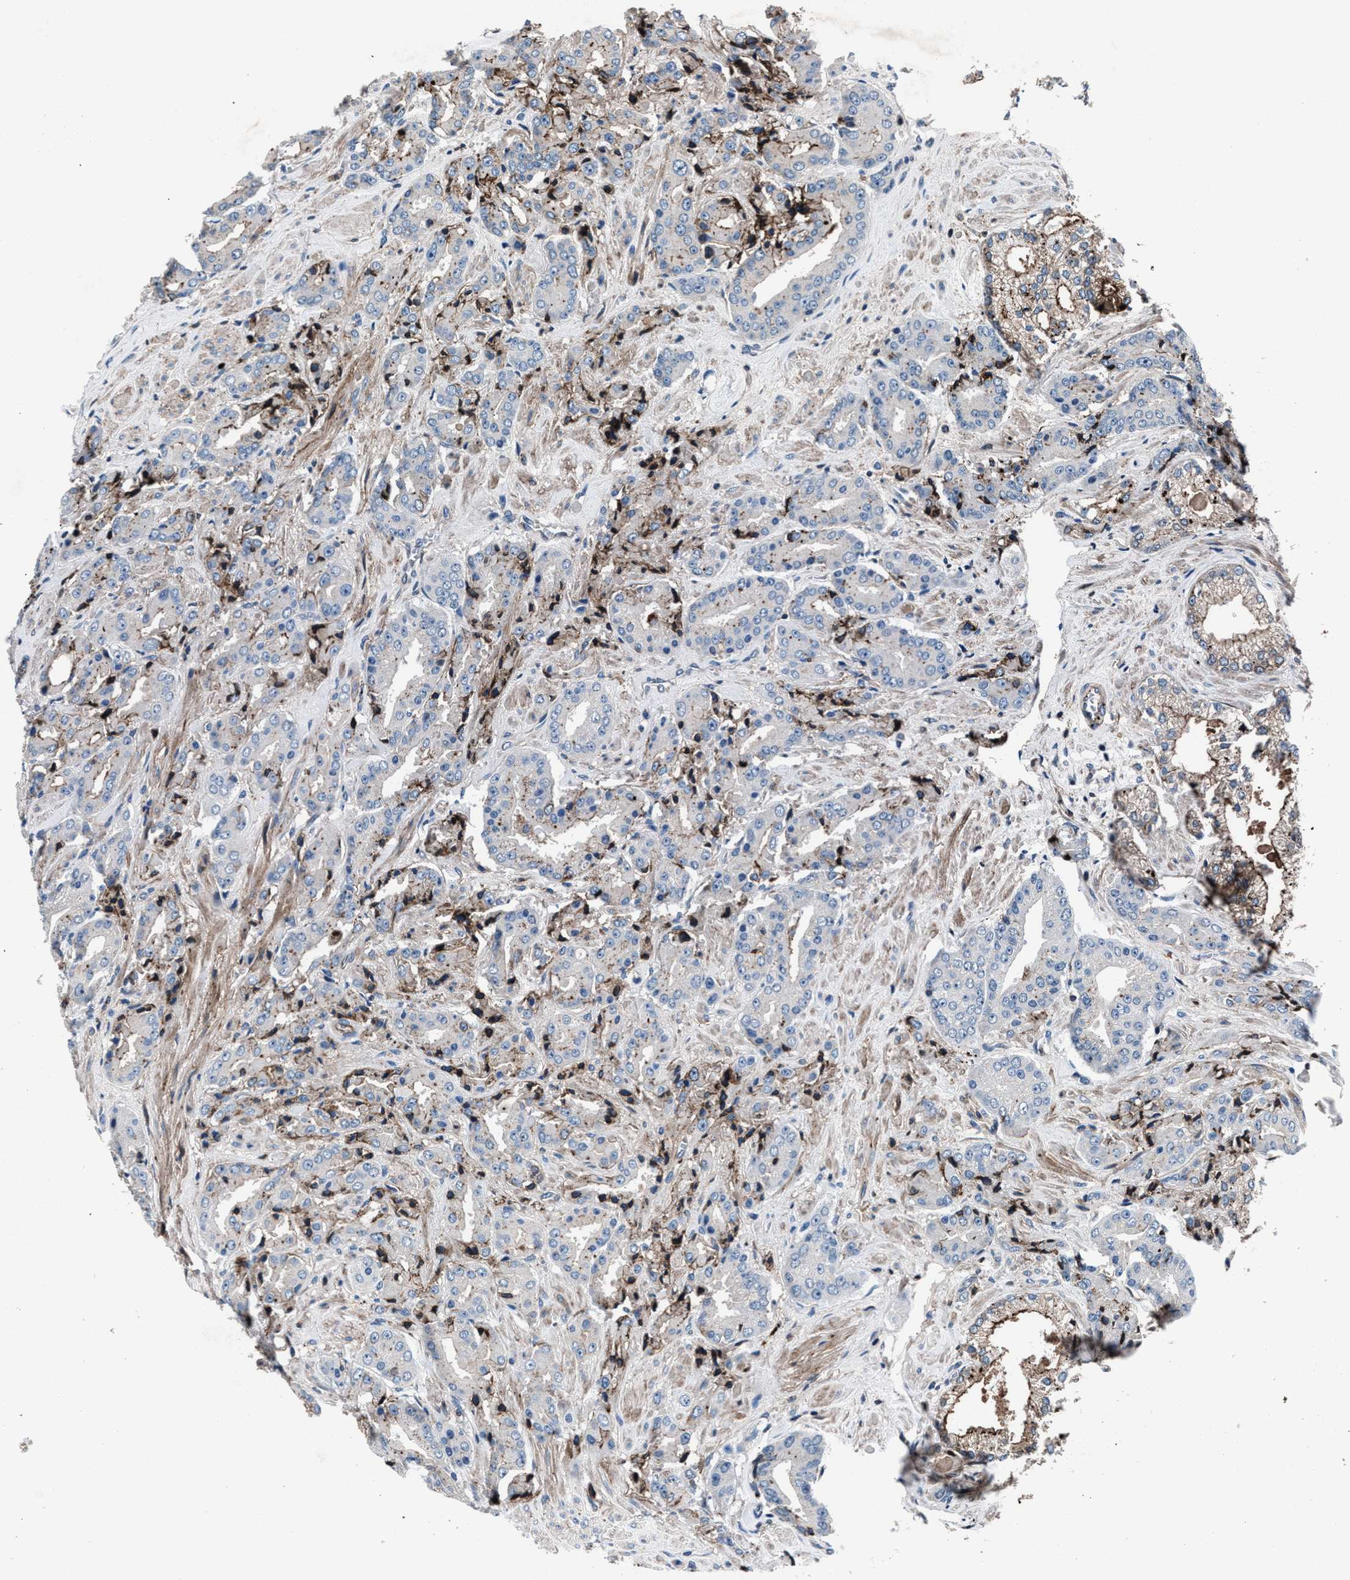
{"staining": {"intensity": "strong", "quantity": "<25%", "location": "cytoplasmic/membranous"}, "tissue": "prostate cancer", "cell_type": "Tumor cells", "image_type": "cancer", "snomed": [{"axis": "morphology", "description": "Adenocarcinoma, High grade"}, {"axis": "topography", "description": "Prostate"}], "caption": "DAB (3,3'-diaminobenzidine) immunohistochemical staining of human prostate adenocarcinoma (high-grade) demonstrates strong cytoplasmic/membranous protein staining in about <25% of tumor cells.", "gene": "MFSD11", "patient": {"sex": "male", "age": 71}}